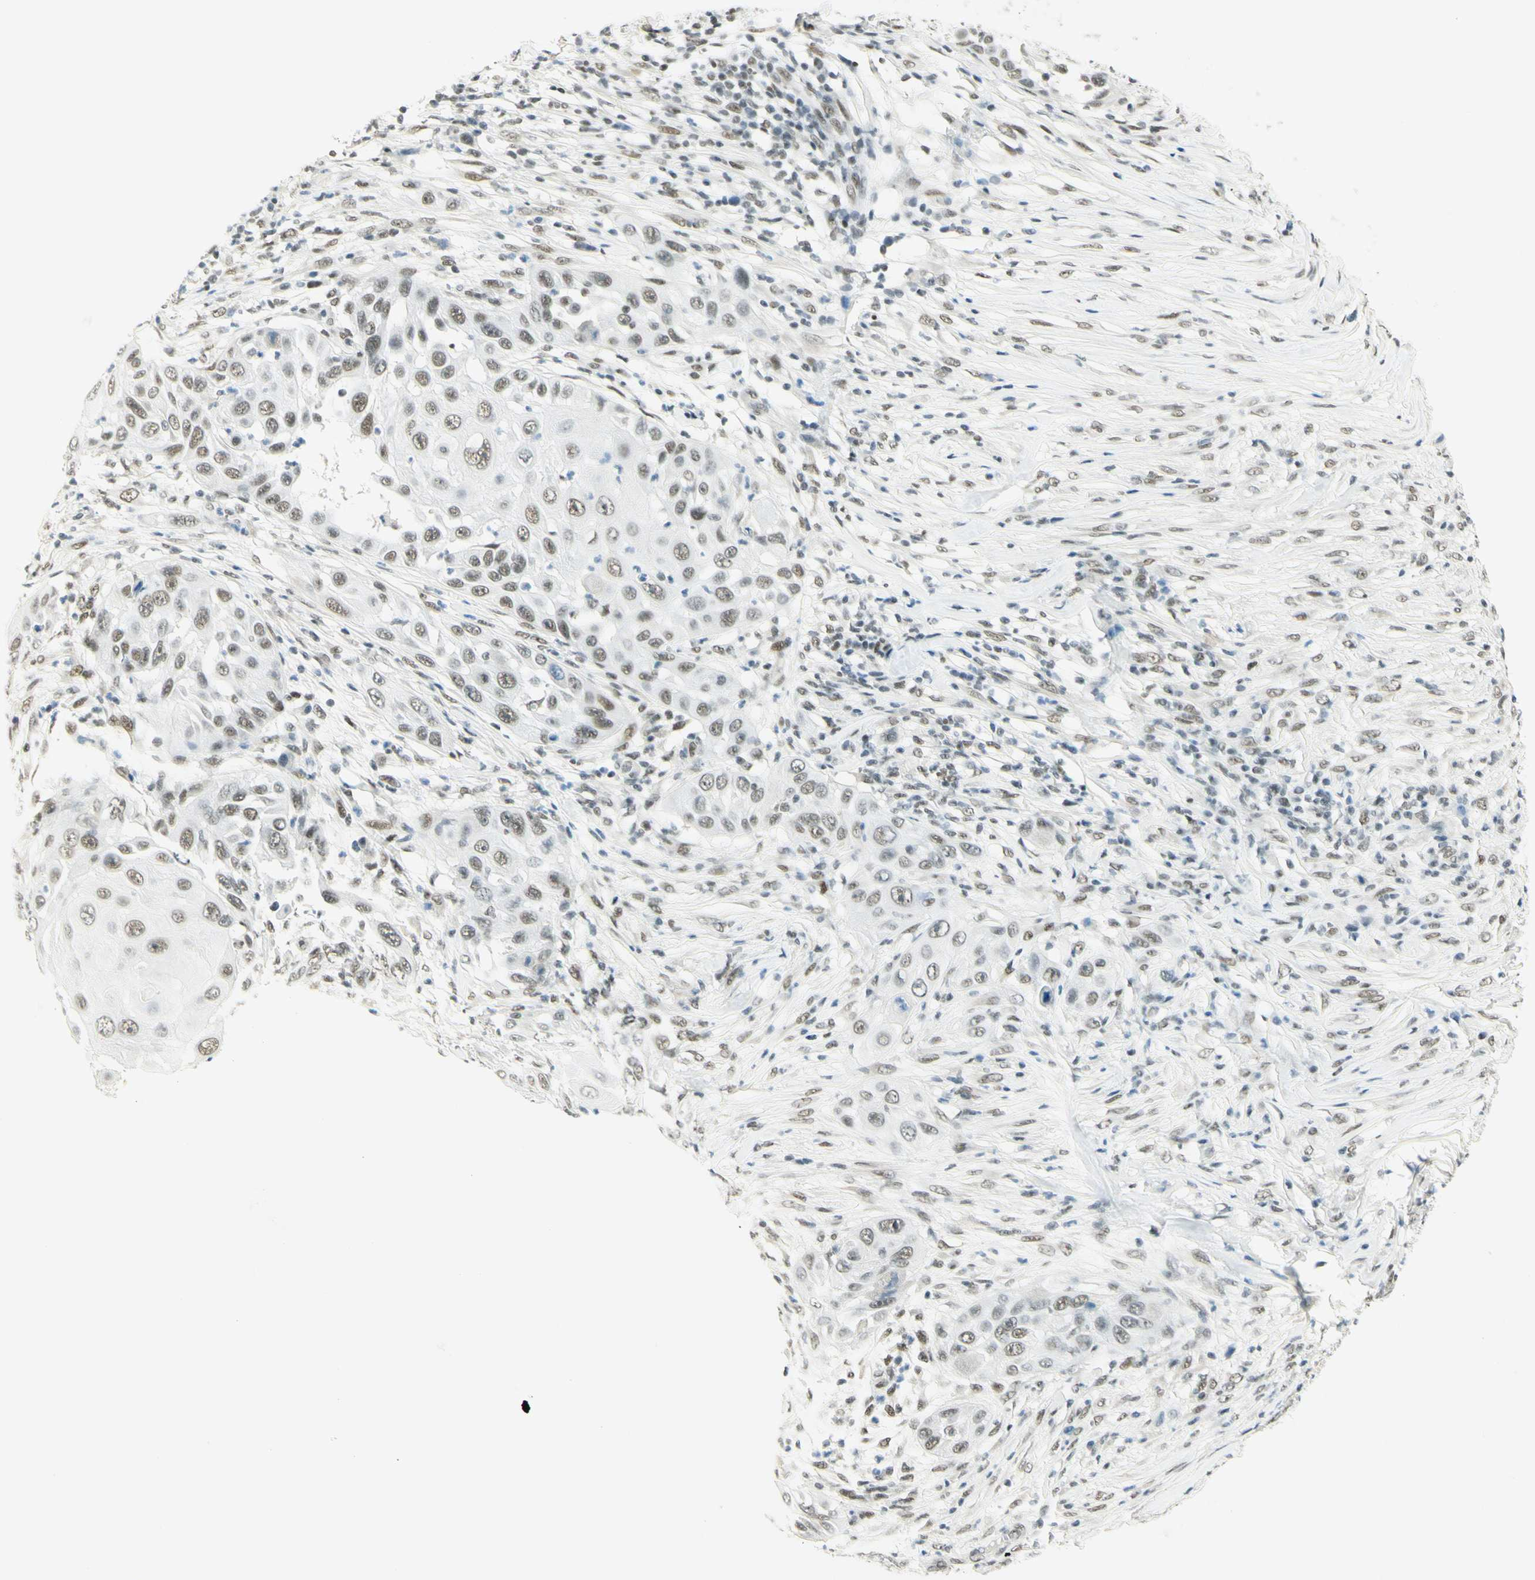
{"staining": {"intensity": "weak", "quantity": ">75%", "location": "nuclear"}, "tissue": "skin cancer", "cell_type": "Tumor cells", "image_type": "cancer", "snomed": [{"axis": "morphology", "description": "Squamous cell carcinoma, NOS"}, {"axis": "topography", "description": "Skin"}], "caption": "Immunohistochemical staining of skin squamous cell carcinoma exhibits weak nuclear protein expression in about >75% of tumor cells.", "gene": "PMS2", "patient": {"sex": "female", "age": 44}}